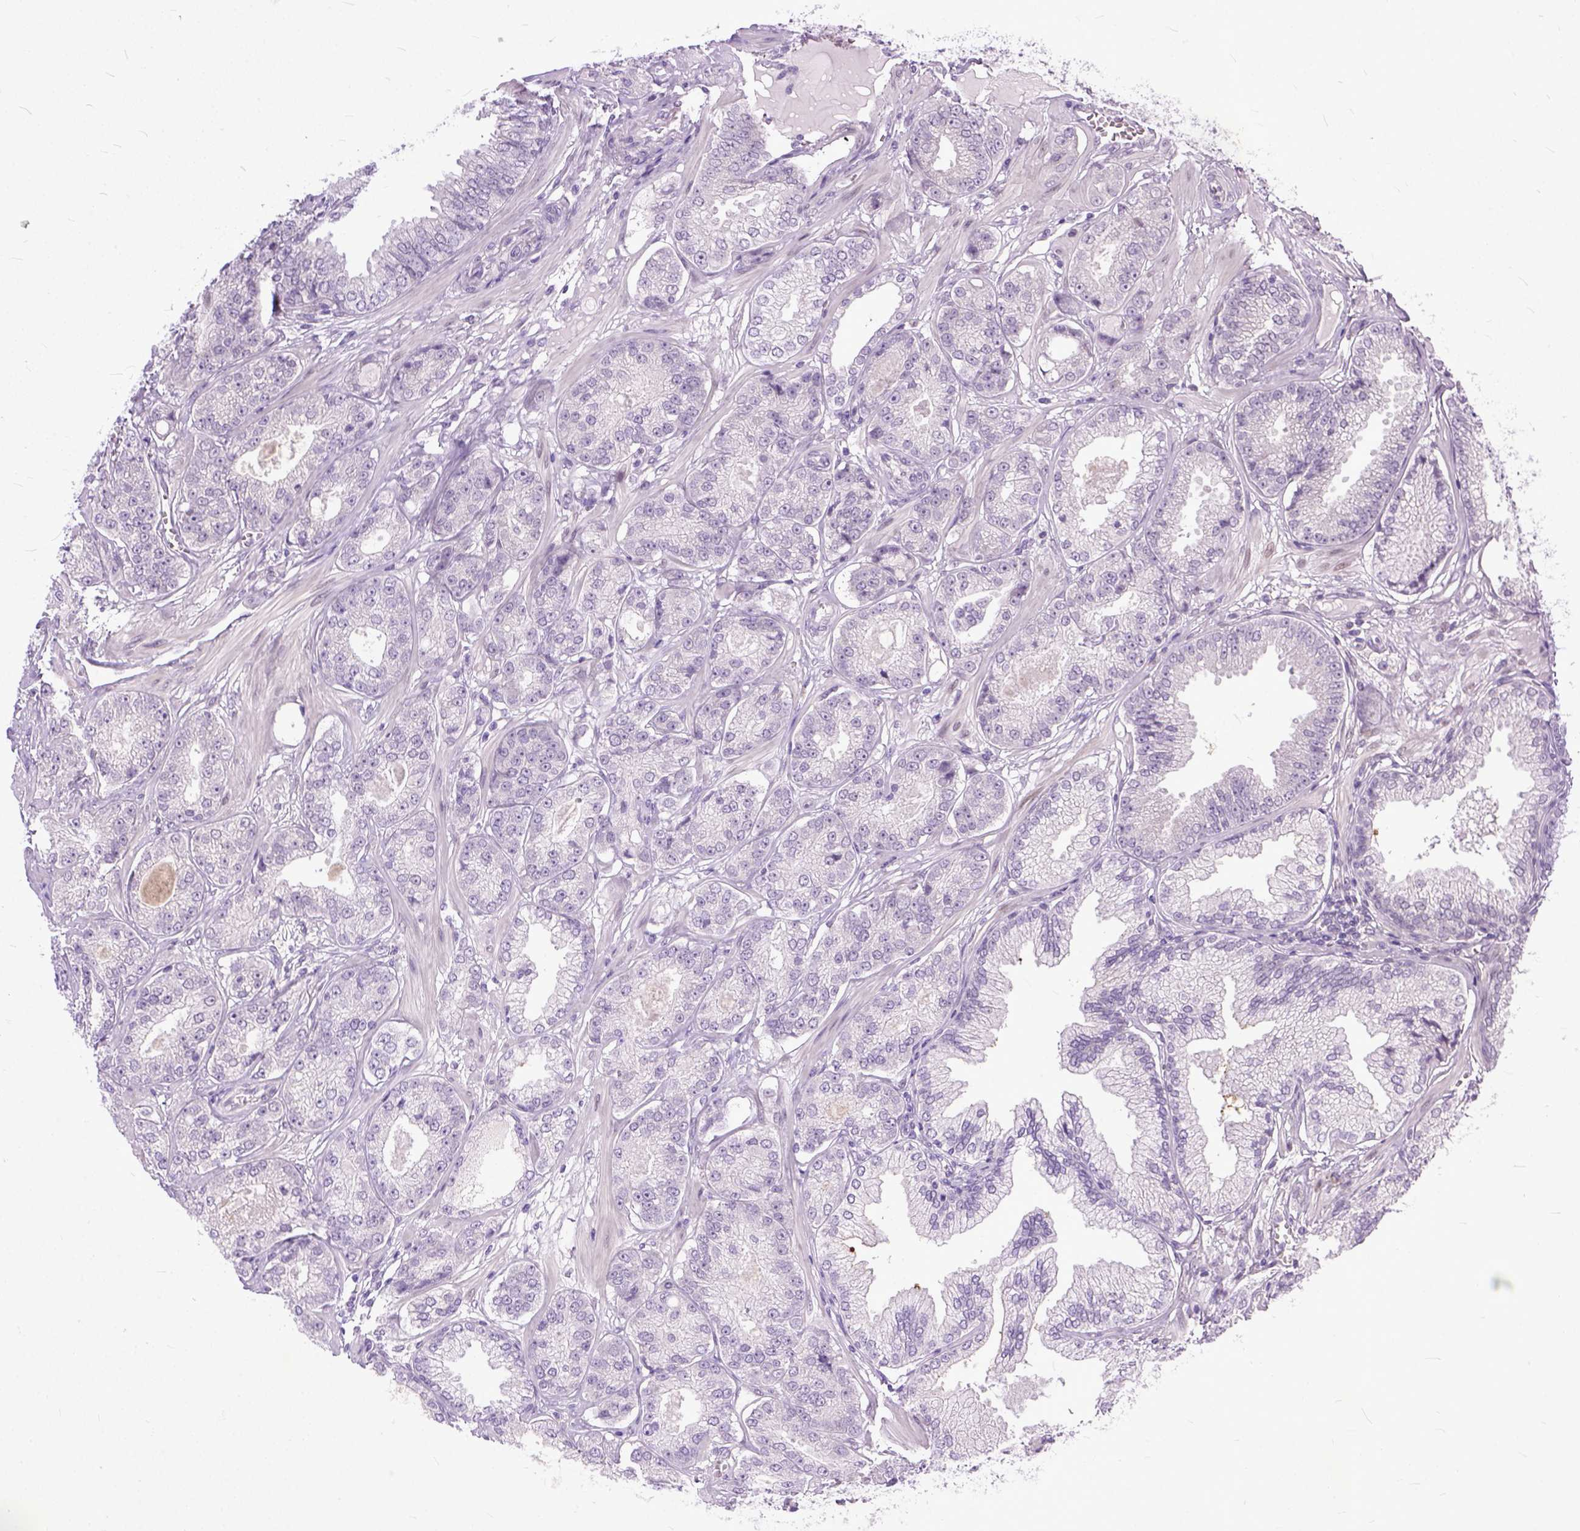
{"staining": {"intensity": "negative", "quantity": "none", "location": "none"}, "tissue": "prostate cancer", "cell_type": "Tumor cells", "image_type": "cancer", "snomed": [{"axis": "morphology", "description": "Adenocarcinoma, NOS"}, {"axis": "topography", "description": "Prostate"}], "caption": "Tumor cells are negative for protein expression in human prostate adenocarcinoma.", "gene": "TCEAL7", "patient": {"sex": "male", "age": 64}}